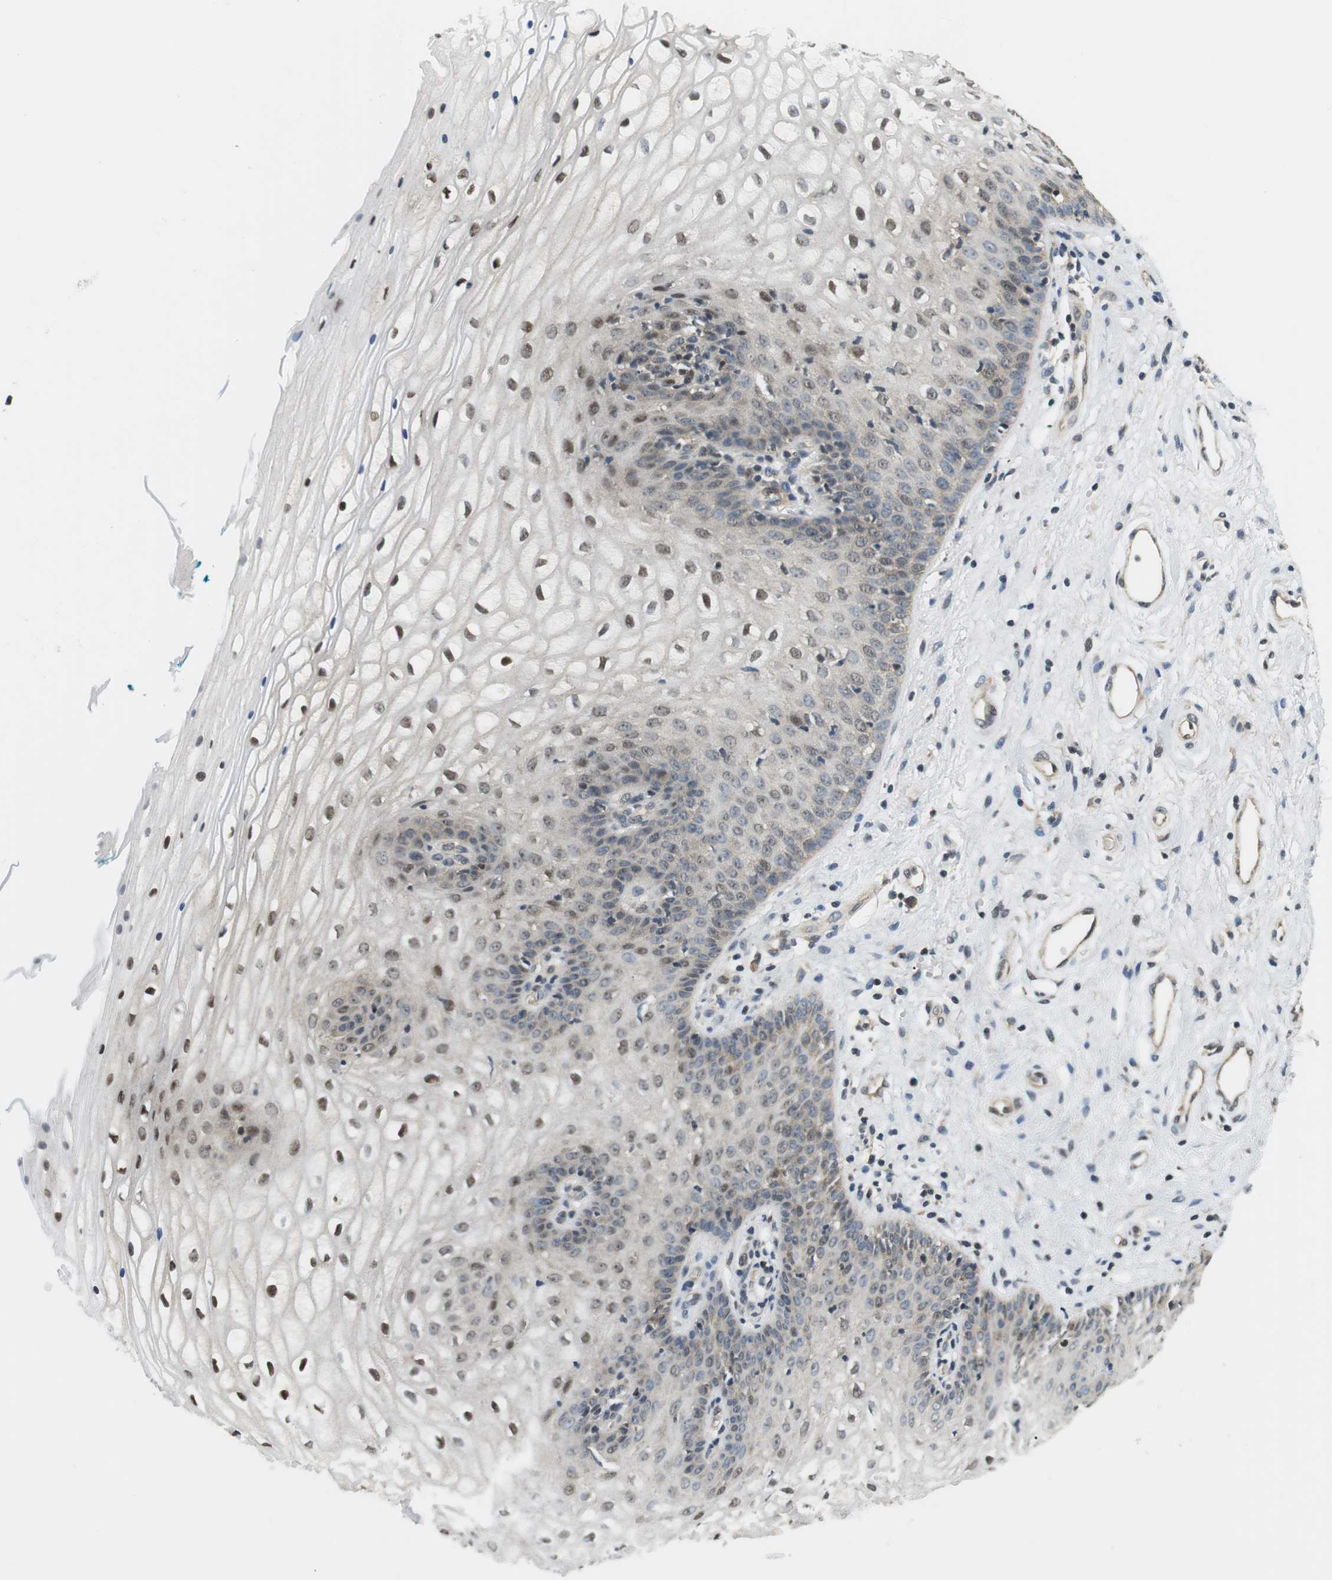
{"staining": {"intensity": "weak", "quantity": "25%-75%", "location": "cytoplasmic/membranous,nuclear"}, "tissue": "vagina", "cell_type": "Squamous epithelial cells", "image_type": "normal", "snomed": [{"axis": "morphology", "description": "Normal tissue, NOS"}, {"axis": "topography", "description": "Vagina"}], "caption": "DAB (3,3'-diaminobenzidine) immunohistochemical staining of normal human vagina demonstrates weak cytoplasmic/membranous,nuclear protein expression in about 25%-75% of squamous epithelial cells.", "gene": "CSNK2B", "patient": {"sex": "female", "age": 34}}